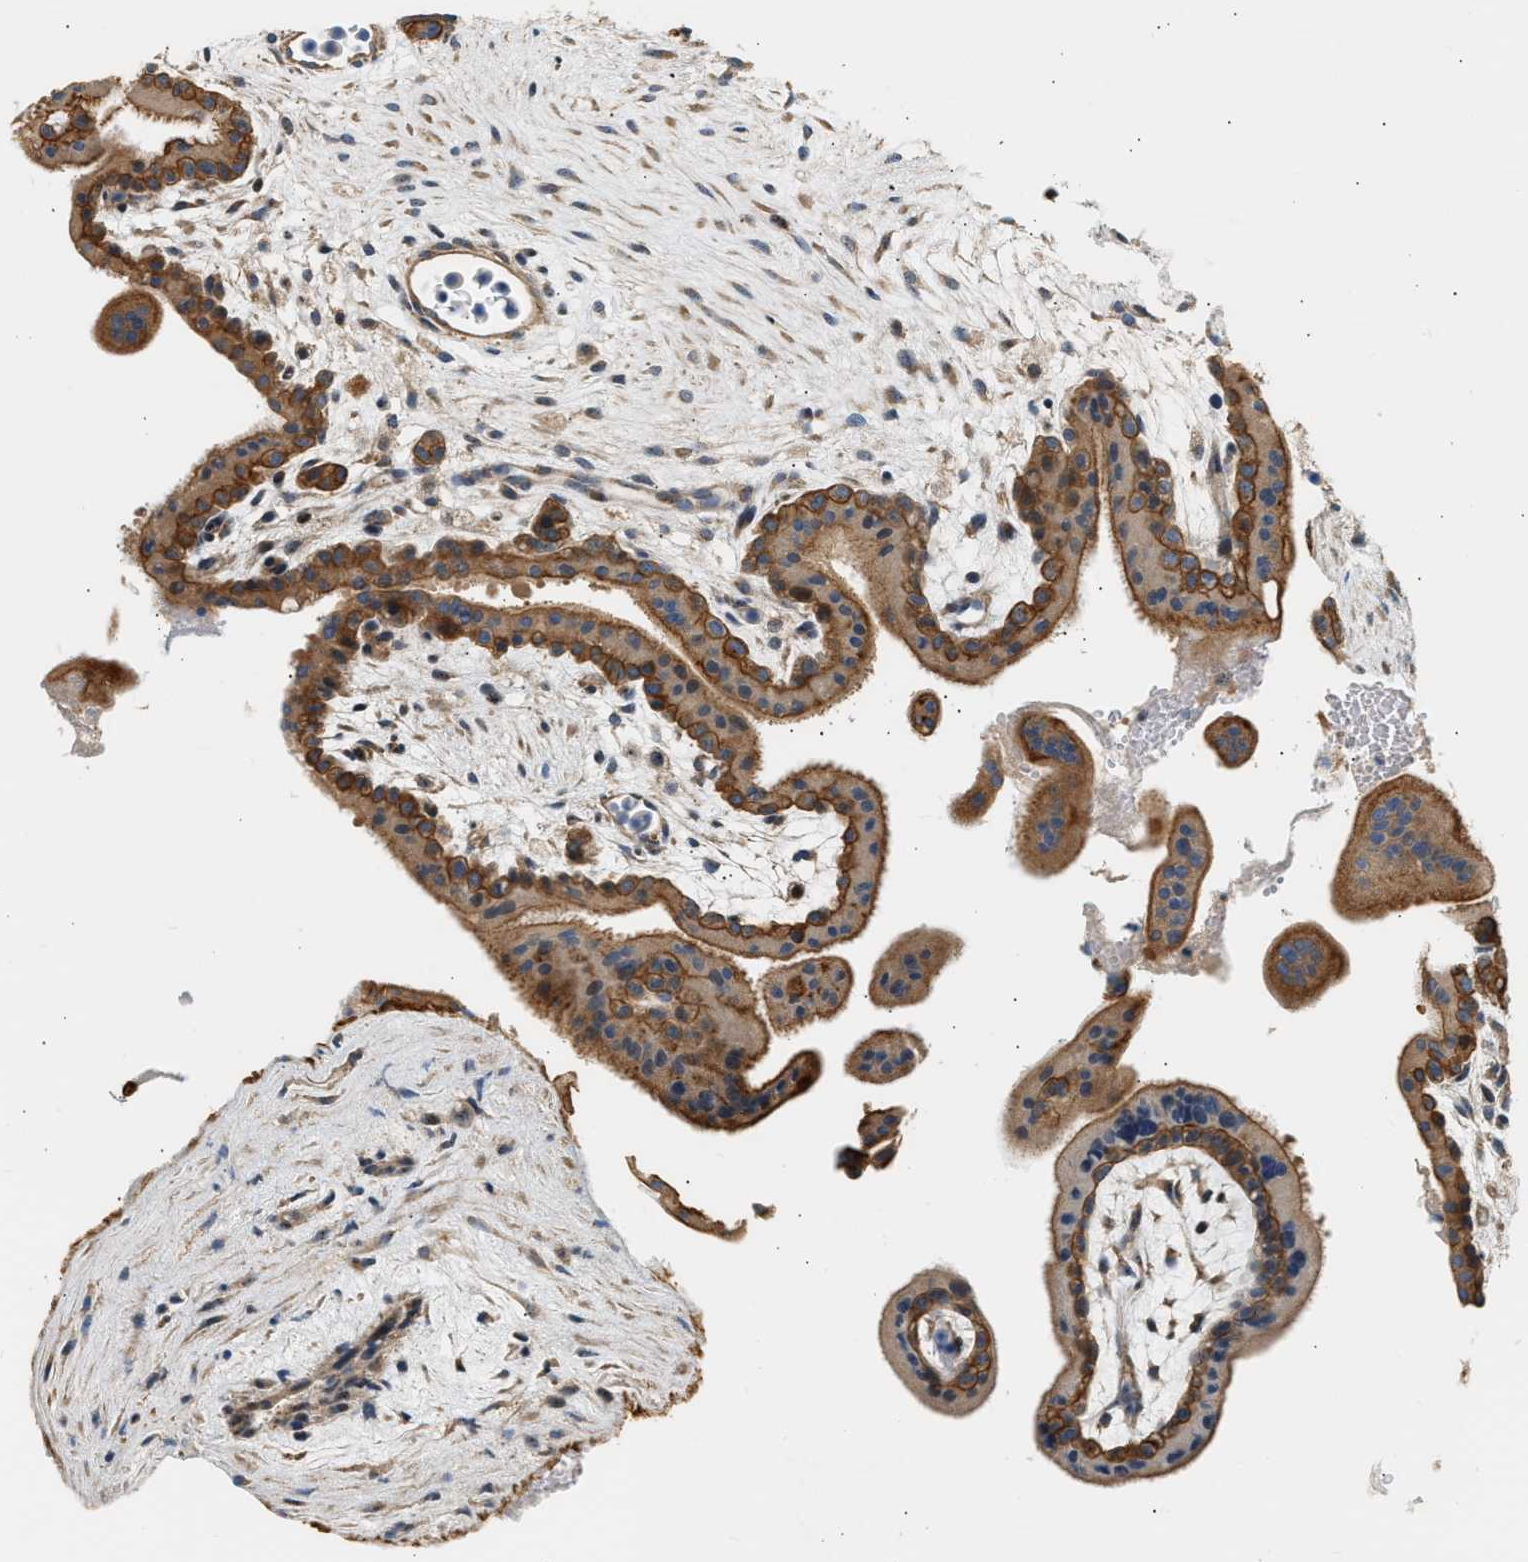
{"staining": {"intensity": "strong", "quantity": ">75%", "location": "cytoplasmic/membranous"}, "tissue": "placenta", "cell_type": "Decidual cells", "image_type": "normal", "snomed": [{"axis": "morphology", "description": "Normal tissue, NOS"}, {"axis": "topography", "description": "Placenta"}], "caption": "Immunohistochemical staining of unremarkable human placenta displays high levels of strong cytoplasmic/membranous positivity in approximately >75% of decidual cells.", "gene": "WDR31", "patient": {"sex": "female", "age": 35}}